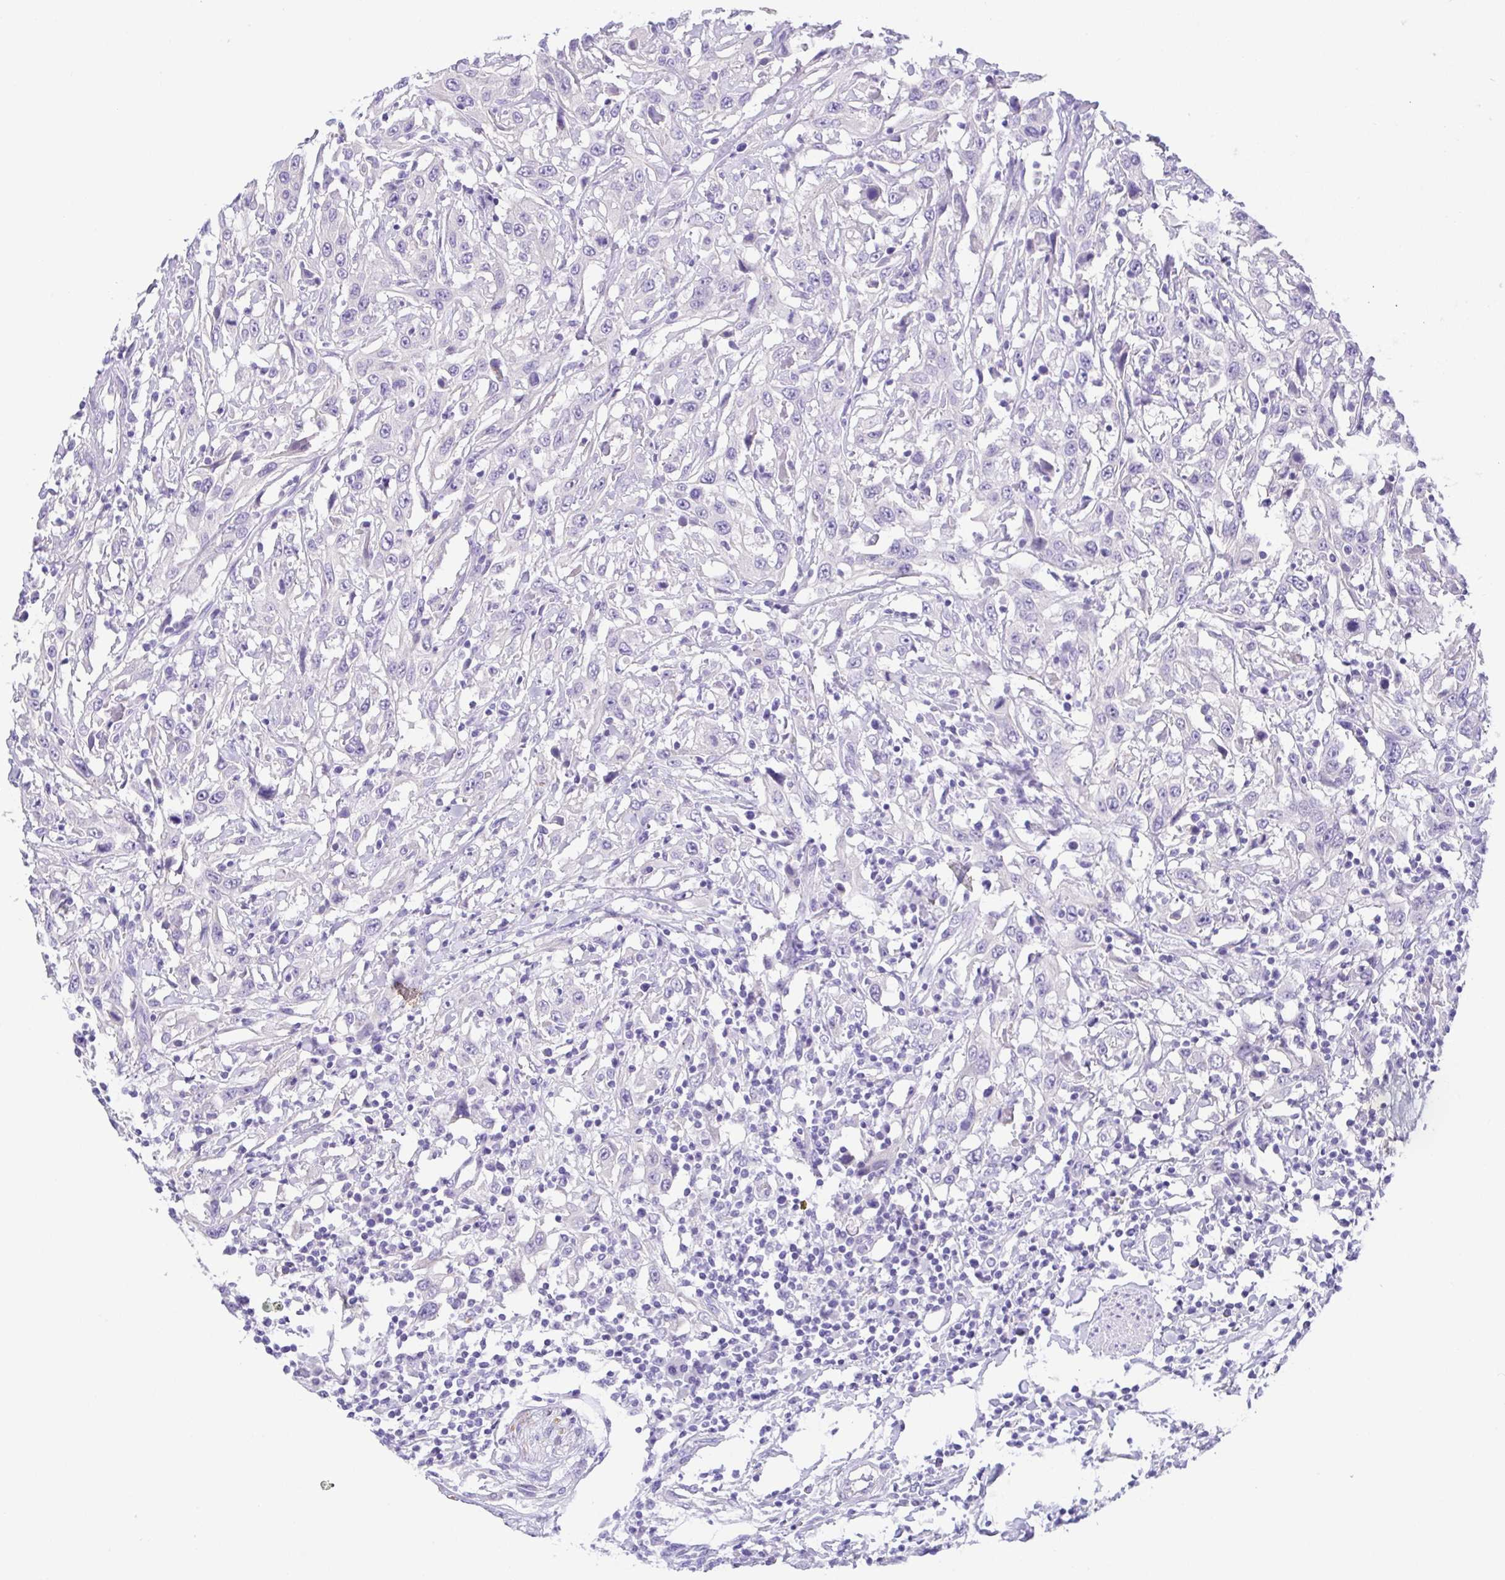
{"staining": {"intensity": "negative", "quantity": "none", "location": "none"}, "tissue": "urothelial cancer", "cell_type": "Tumor cells", "image_type": "cancer", "snomed": [{"axis": "morphology", "description": "Urothelial carcinoma, High grade"}, {"axis": "topography", "description": "Urinary bladder"}], "caption": "Protein analysis of urothelial cancer displays no significant positivity in tumor cells.", "gene": "SPATA4", "patient": {"sex": "male", "age": 61}}